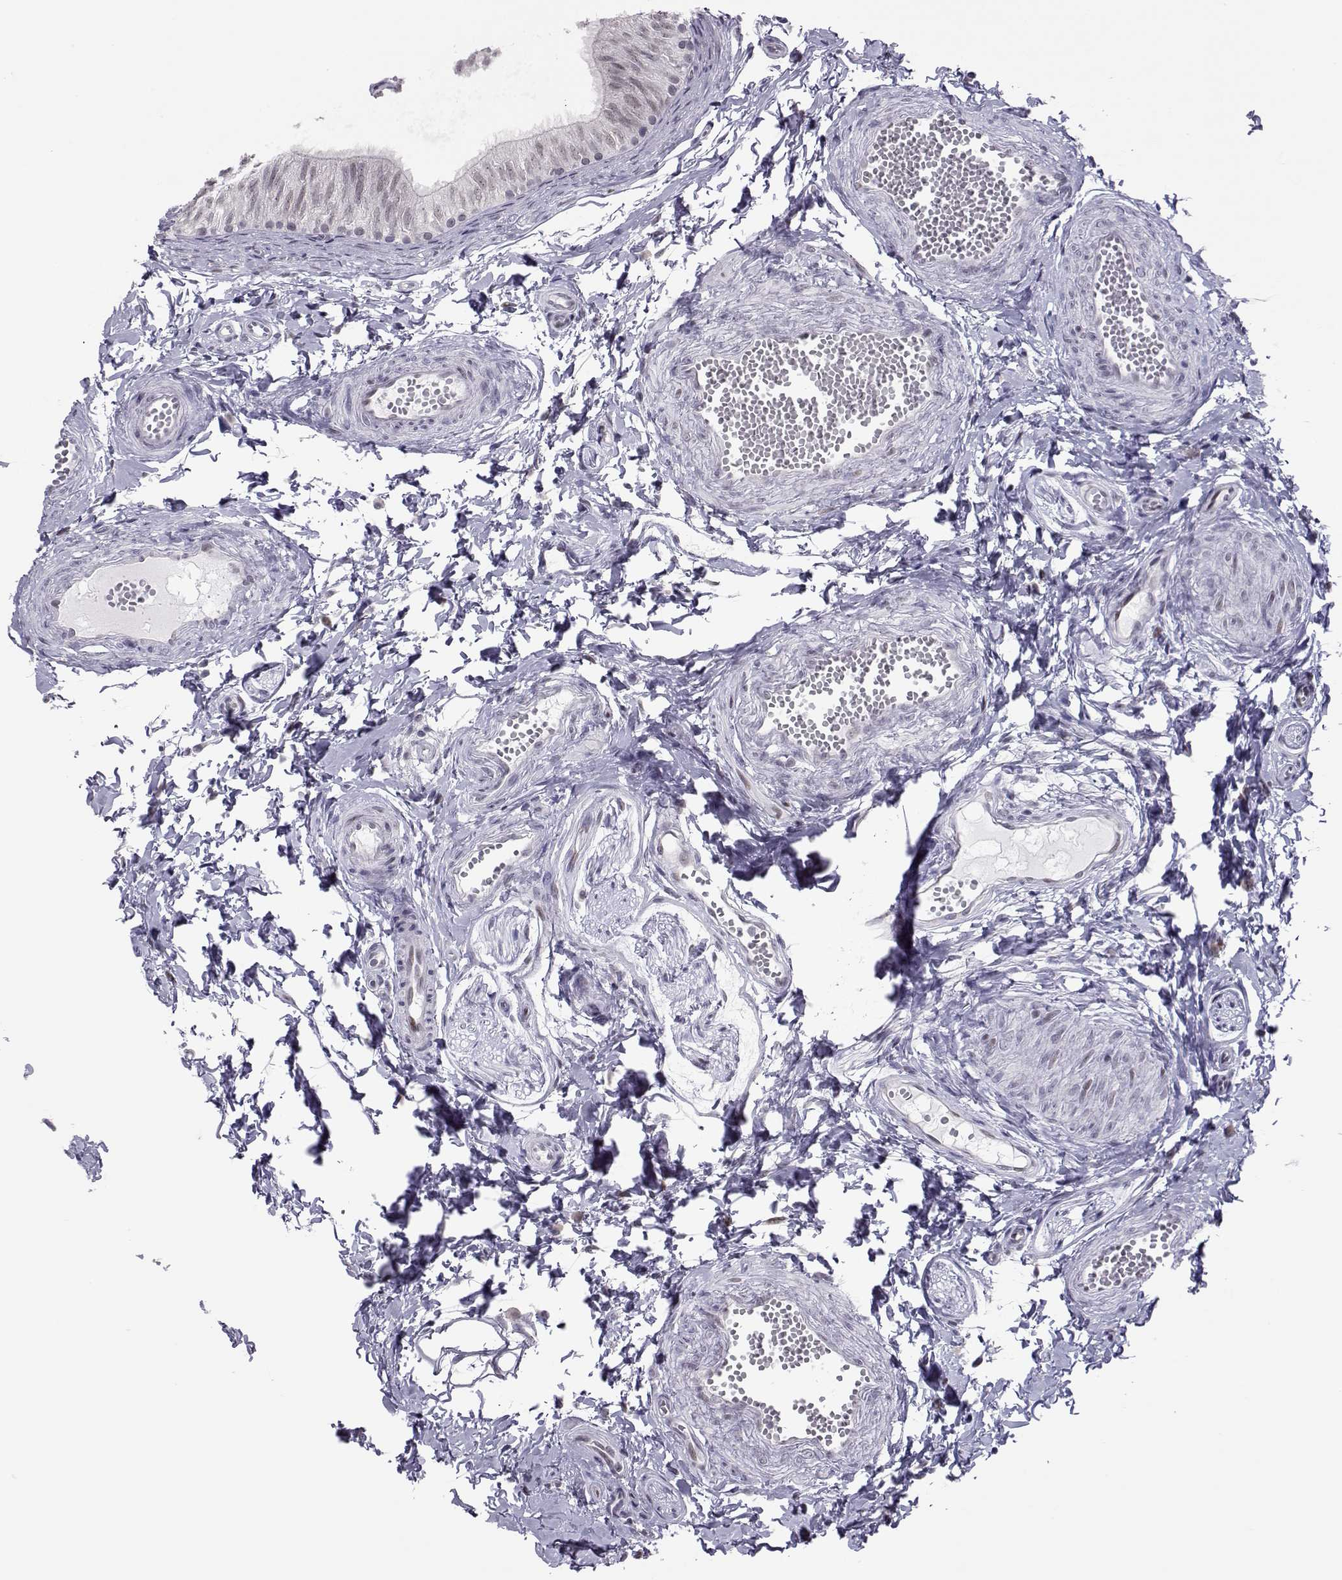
{"staining": {"intensity": "negative", "quantity": "none", "location": "none"}, "tissue": "epididymis", "cell_type": "Glandular cells", "image_type": "normal", "snomed": [{"axis": "morphology", "description": "Normal tissue, NOS"}, {"axis": "topography", "description": "Epididymis"}], "caption": "Immunohistochemical staining of unremarkable human epididymis shows no significant expression in glandular cells.", "gene": "SIX6", "patient": {"sex": "male", "age": 22}}